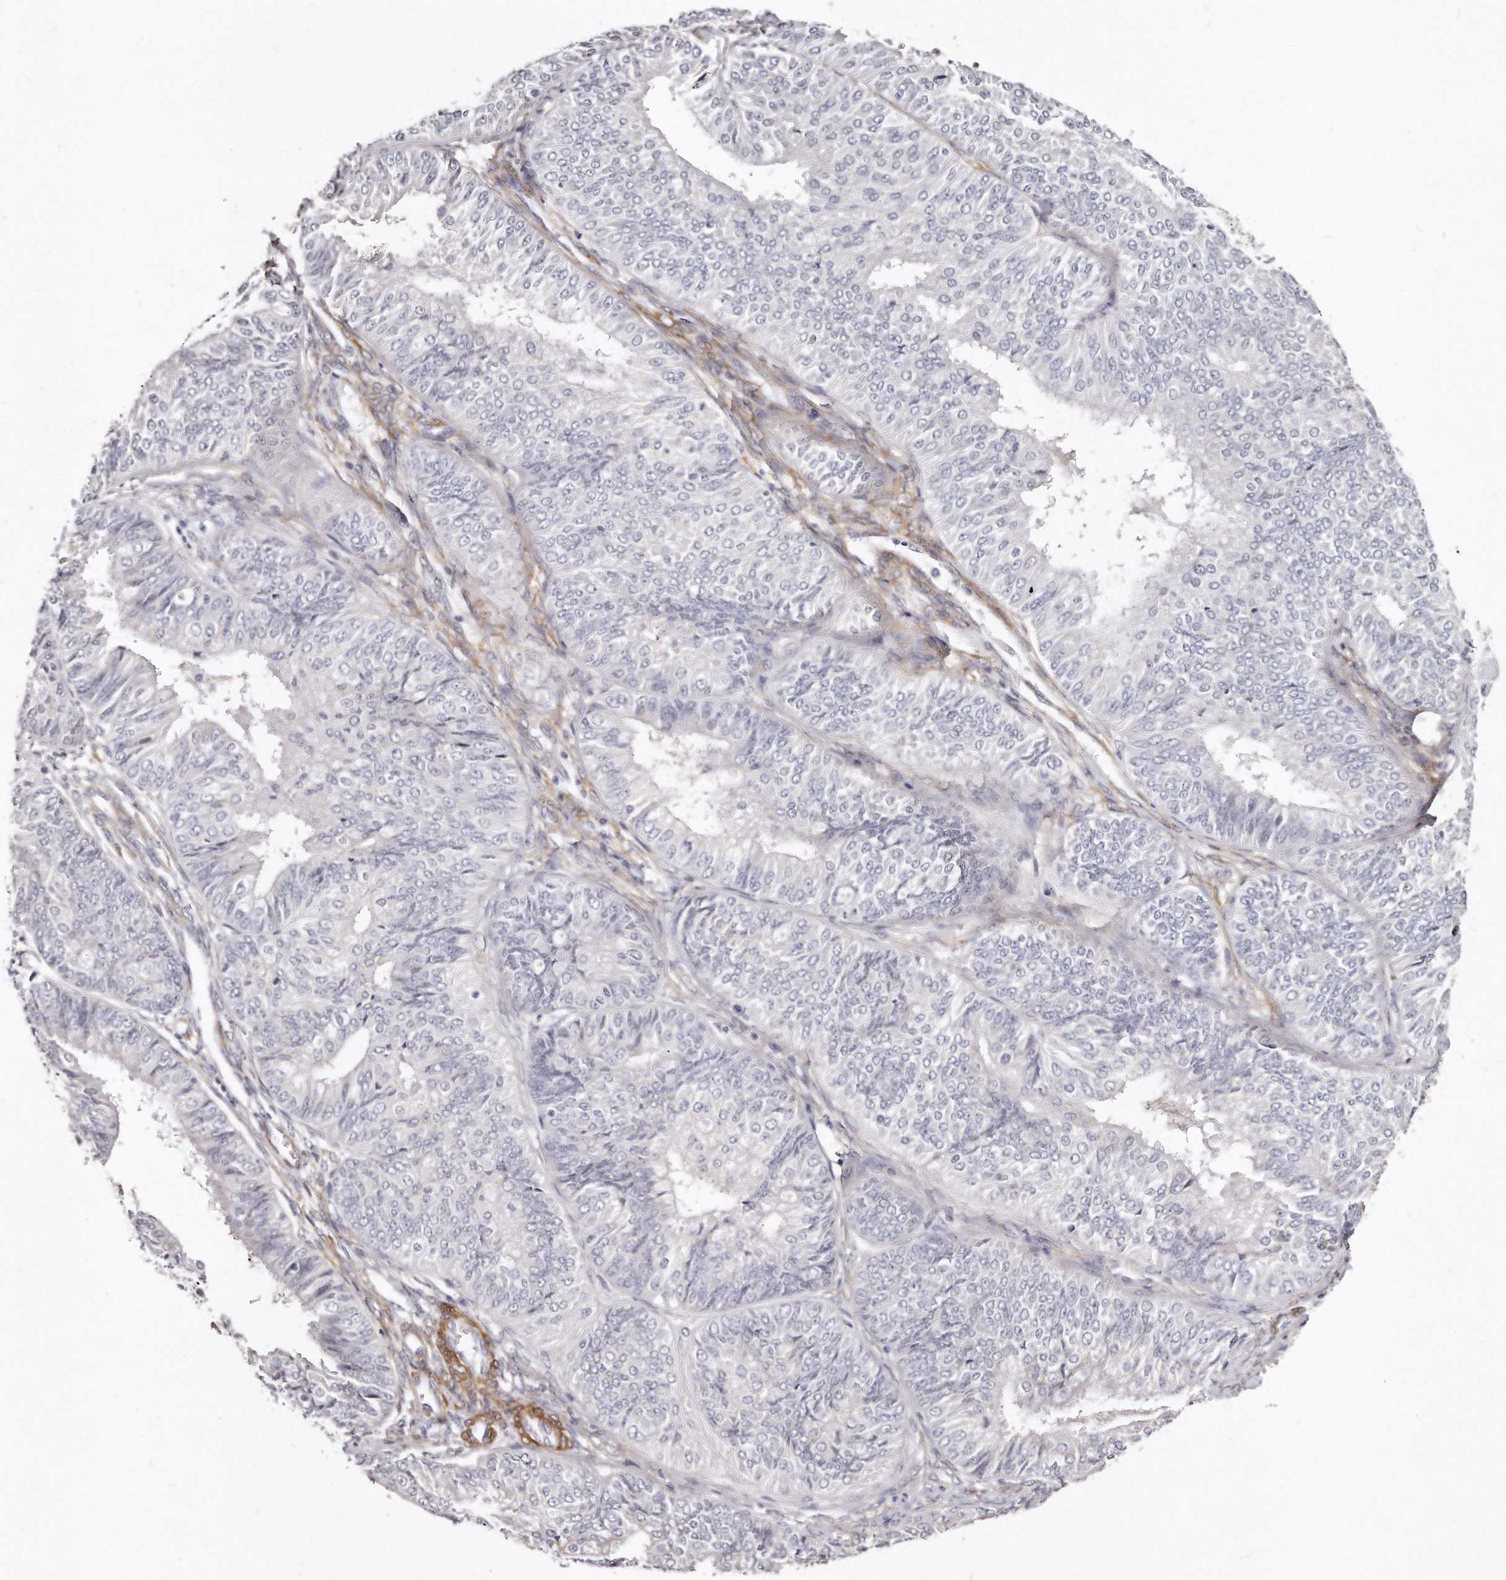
{"staining": {"intensity": "negative", "quantity": "none", "location": "none"}, "tissue": "endometrial cancer", "cell_type": "Tumor cells", "image_type": "cancer", "snomed": [{"axis": "morphology", "description": "Adenocarcinoma, NOS"}, {"axis": "topography", "description": "Endometrium"}], "caption": "IHC of human endometrial adenocarcinoma reveals no positivity in tumor cells. The staining was performed using DAB to visualize the protein expression in brown, while the nuclei were stained in blue with hematoxylin (Magnification: 20x).", "gene": "LMOD1", "patient": {"sex": "female", "age": 58}}